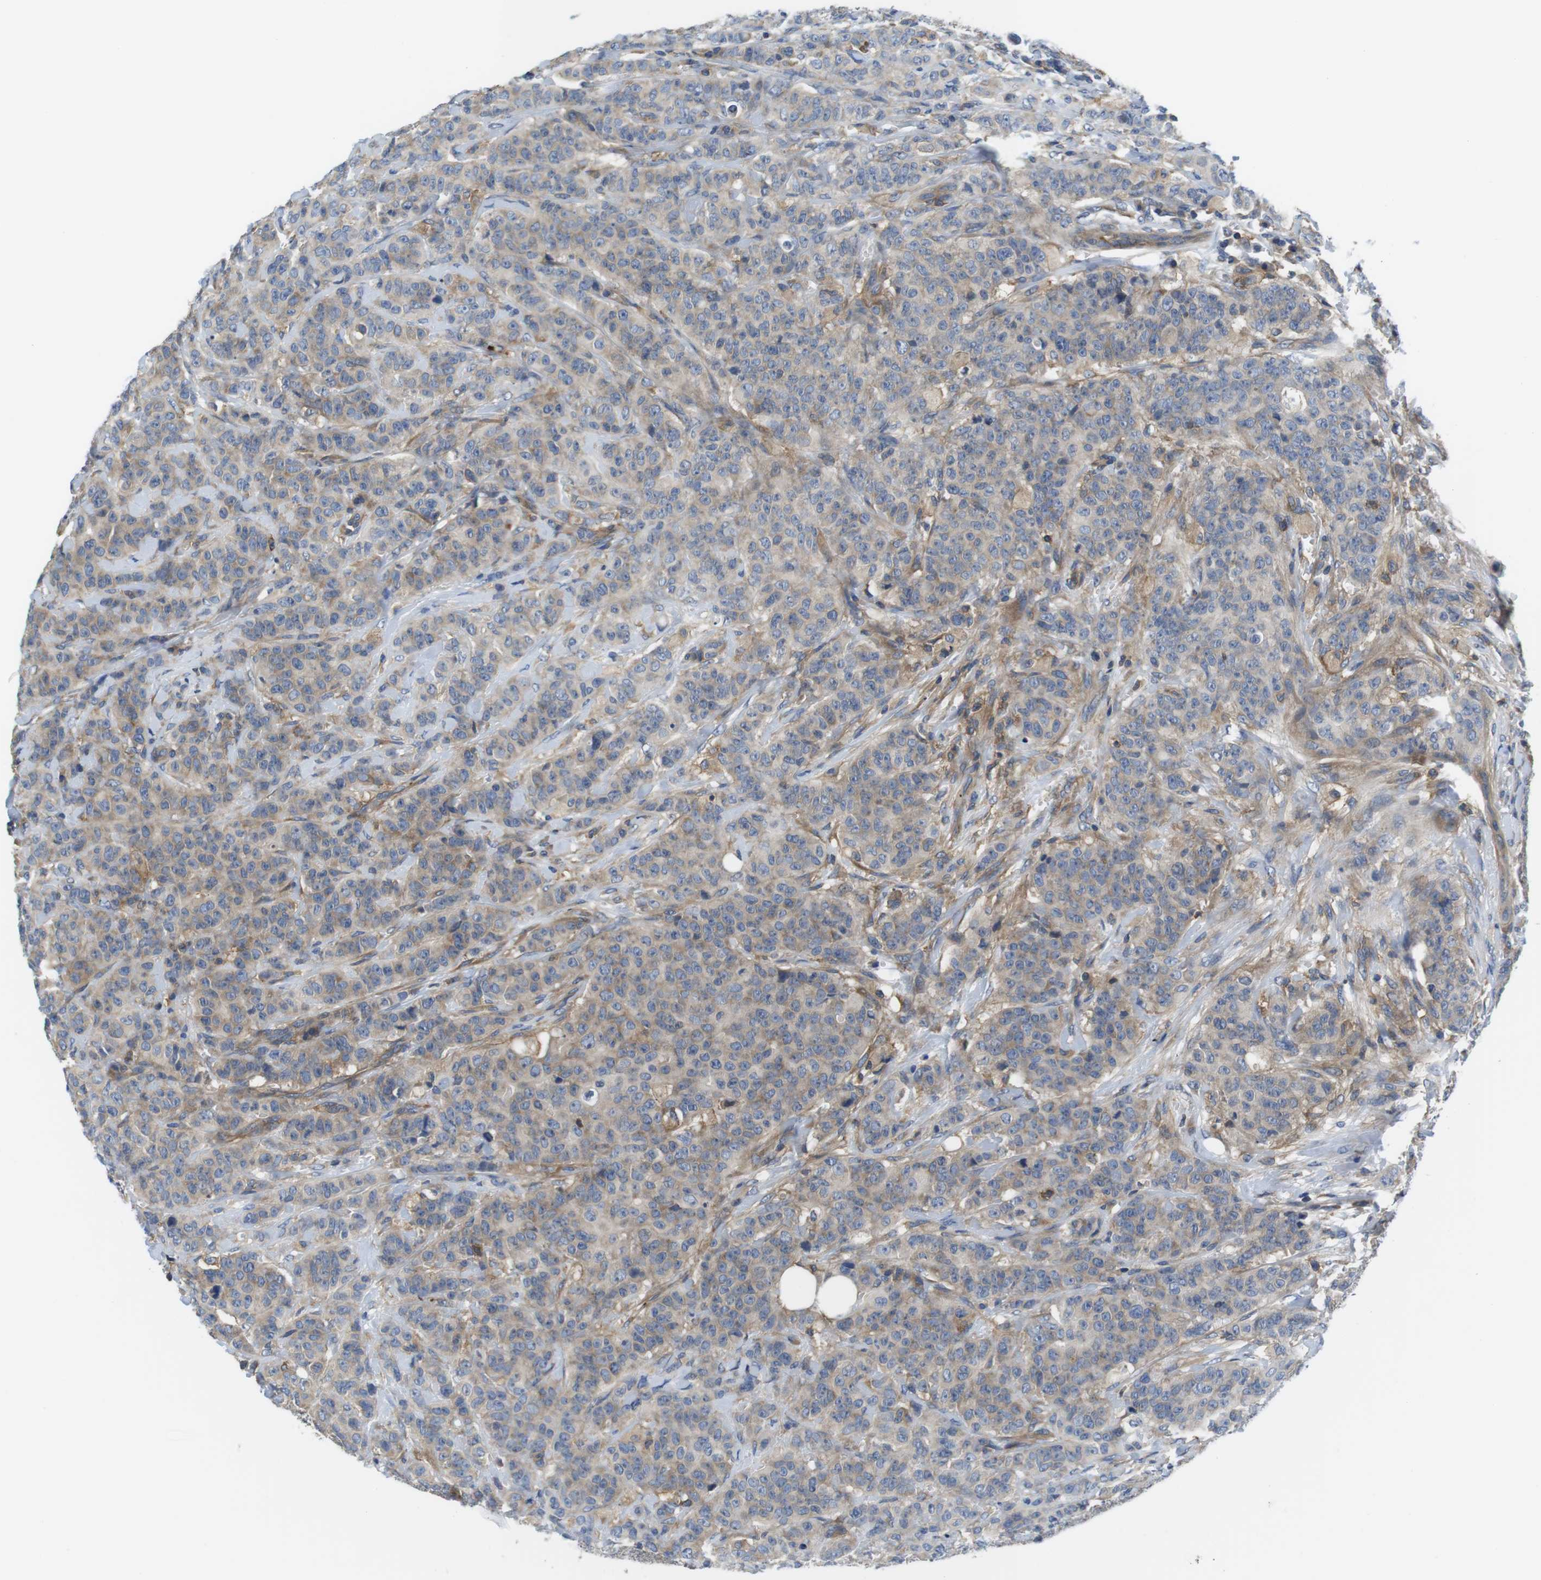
{"staining": {"intensity": "weak", "quantity": ">75%", "location": "cytoplasmic/membranous"}, "tissue": "breast cancer", "cell_type": "Tumor cells", "image_type": "cancer", "snomed": [{"axis": "morphology", "description": "Normal tissue, NOS"}, {"axis": "morphology", "description": "Duct carcinoma"}, {"axis": "topography", "description": "Breast"}], "caption": "The photomicrograph displays immunohistochemical staining of breast intraductal carcinoma. There is weak cytoplasmic/membranous expression is seen in approximately >75% of tumor cells.", "gene": "HERPUD2", "patient": {"sex": "female", "age": 40}}